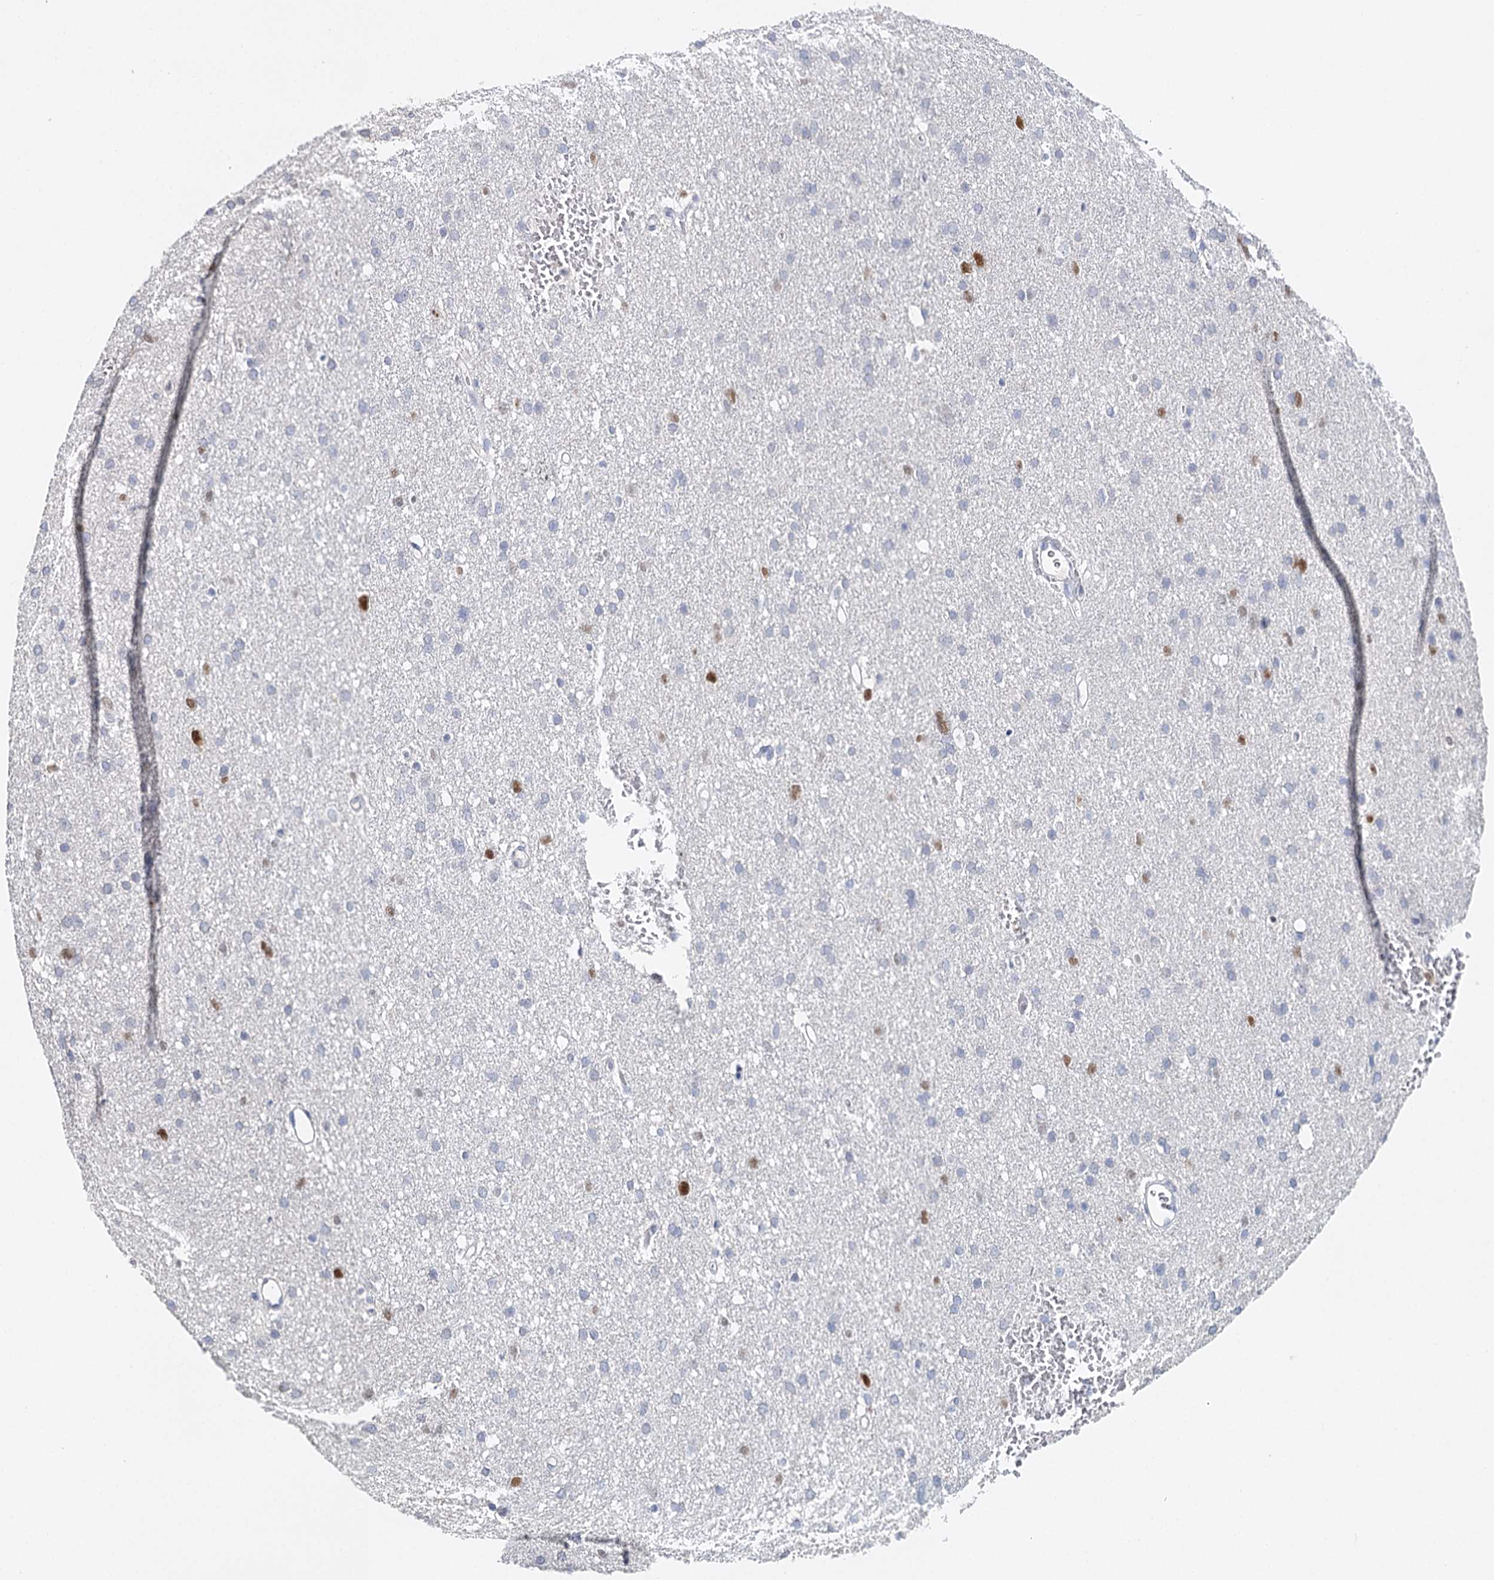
{"staining": {"intensity": "moderate", "quantity": "<25%", "location": "nuclear"}, "tissue": "glioma", "cell_type": "Tumor cells", "image_type": "cancer", "snomed": [{"axis": "morphology", "description": "Glioma, malignant, High grade"}, {"axis": "topography", "description": "Cerebral cortex"}], "caption": "IHC of high-grade glioma (malignant) demonstrates low levels of moderate nuclear expression in approximately <25% of tumor cells.", "gene": "TP53", "patient": {"sex": "female", "age": 36}}